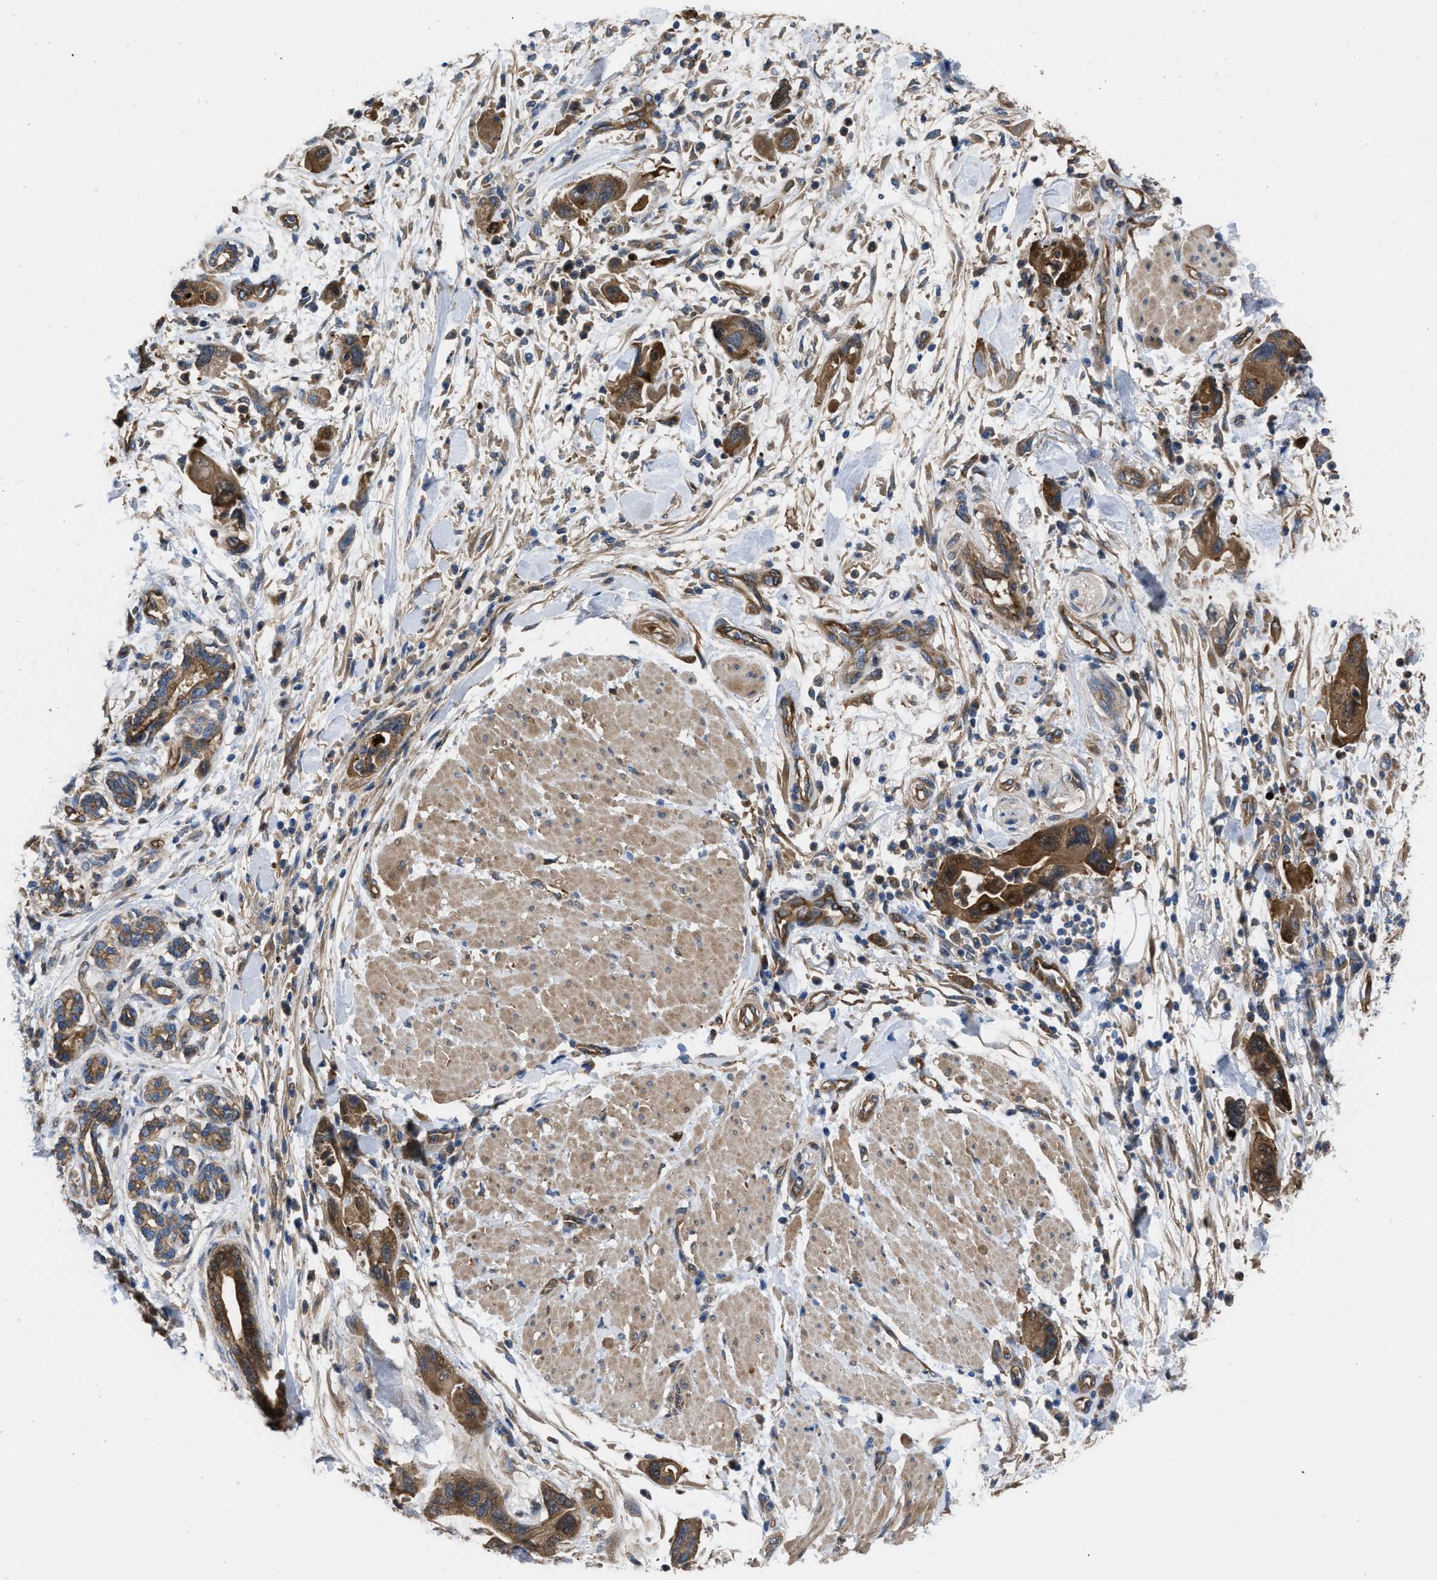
{"staining": {"intensity": "moderate", "quantity": ">75%", "location": "cytoplasmic/membranous"}, "tissue": "pancreatic cancer", "cell_type": "Tumor cells", "image_type": "cancer", "snomed": [{"axis": "morphology", "description": "Normal tissue, NOS"}, {"axis": "morphology", "description": "Adenocarcinoma, NOS"}, {"axis": "topography", "description": "Pancreas"}], "caption": "An immunohistochemistry micrograph of neoplastic tissue is shown. Protein staining in brown labels moderate cytoplasmic/membranous positivity in pancreatic cancer (adenocarcinoma) within tumor cells.", "gene": "TRIOBP", "patient": {"sex": "female", "age": 71}}